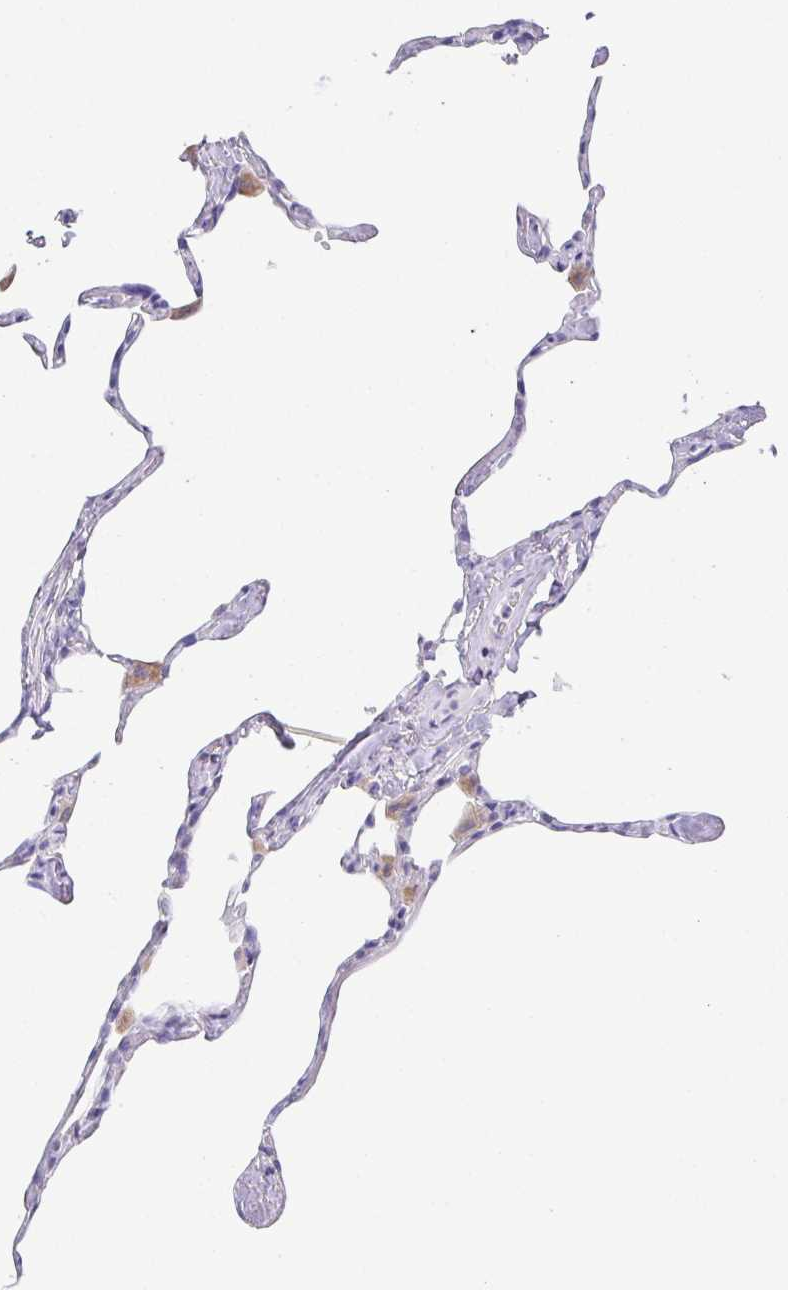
{"staining": {"intensity": "negative", "quantity": "none", "location": "none"}, "tissue": "lung", "cell_type": "Alveolar cells", "image_type": "normal", "snomed": [{"axis": "morphology", "description": "Normal tissue, NOS"}, {"axis": "topography", "description": "Lung"}], "caption": "A high-resolution histopathology image shows immunohistochemistry (IHC) staining of unremarkable lung, which shows no significant positivity in alveolar cells. (DAB IHC with hematoxylin counter stain).", "gene": "PKDREJ", "patient": {"sex": "male", "age": 65}}